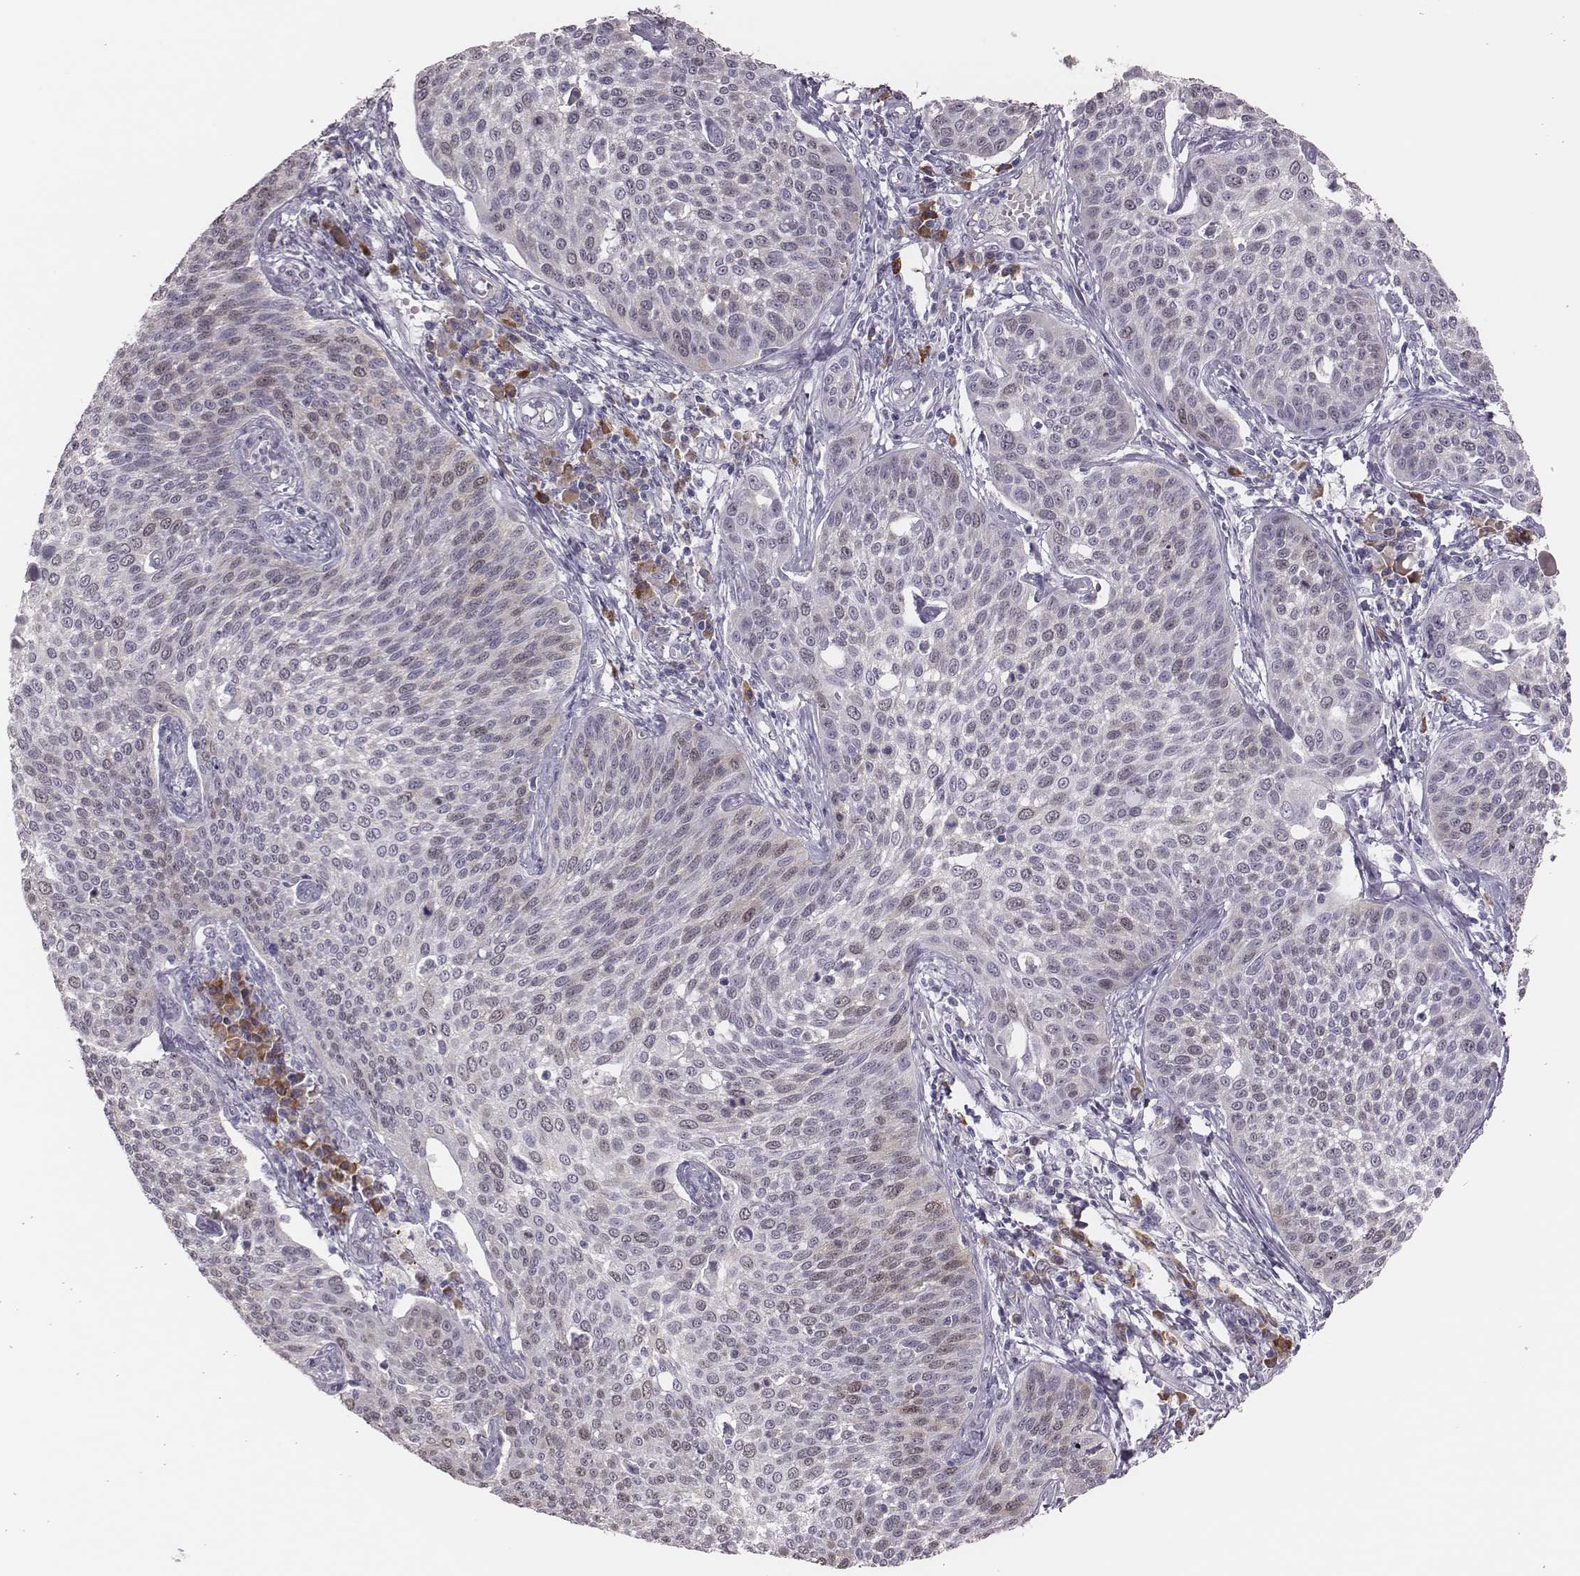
{"staining": {"intensity": "weak", "quantity": "25%-75%", "location": "cytoplasmic/membranous,nuclear"}, "tissue": "cervical cancer", "cell_type": "Tumor cells", "image_type": "cancer", "snomed": [{"axis": "morphology", "description": "Squamous cell carcinoma, NOS"}, {"axis": "topography", "description": "Cervix"}], "caption": "A brown stain labels weak cytoplasmic/membranous and nuclear staining of a protein in human cervical cancer tumor cells. (DAB = brown stain, brightfield microscopy at high magnification).", "gene": "PBK", "patient": {"sex": "female", "age": 34}}